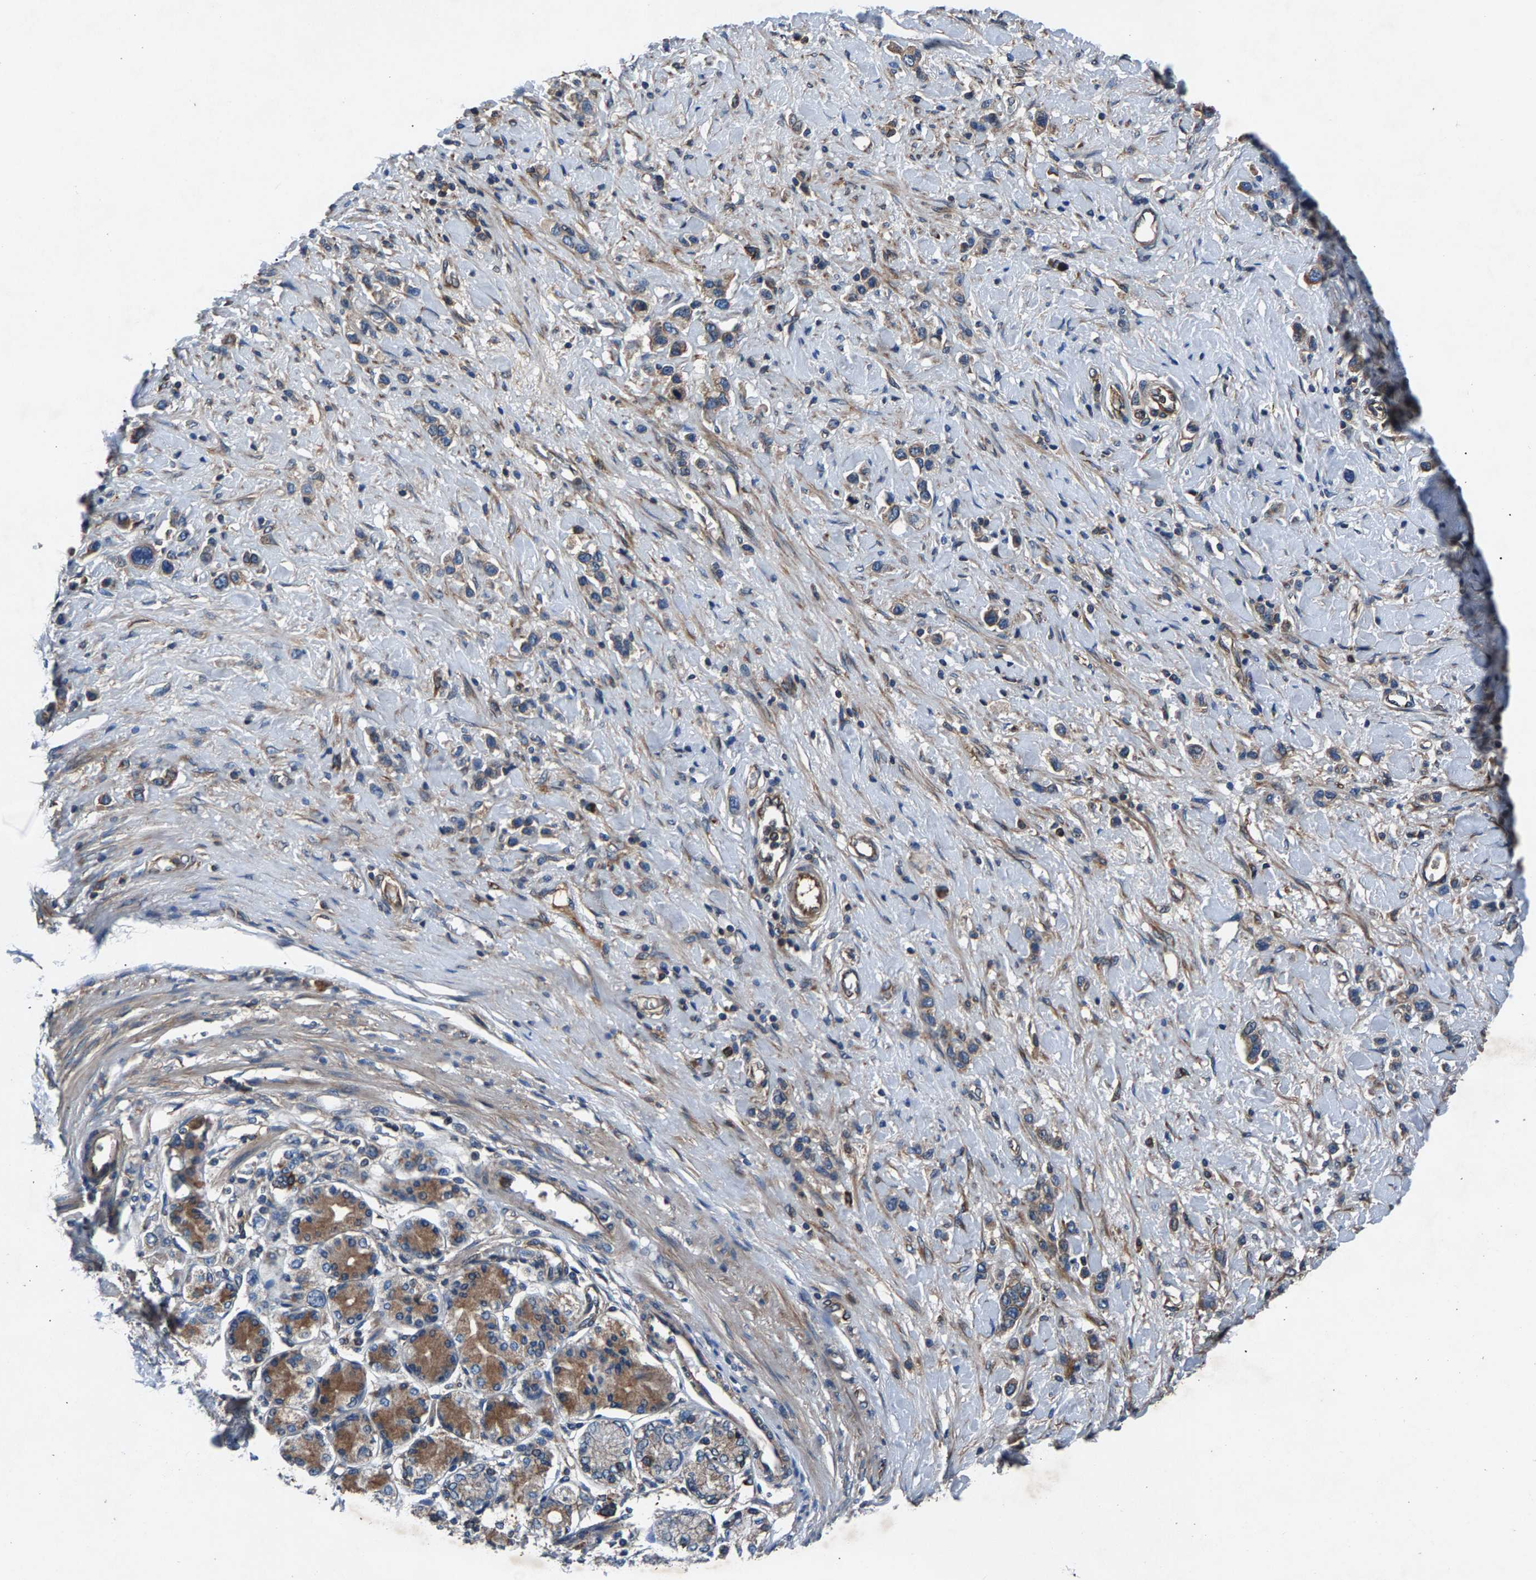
{"staining": {"intensity": "weak", "quantity": "25%-75%", "location": "cytoplasmic/membranous"}, "tissue": "stomach cancer", "cell_type": "Tumor cells", "image_type": "cancer", "snomed": [{"axis": "morphology", "description": "Adenocarcinoma, NOS"}, {"axis": "topography", "description": "Stomach"}], "caption": "Stomach cancer (adenocarcinoma) stained with DAB immunohistochemistry (IHC) shows low levels of weak cytoplasmic/membranous positivity in approximately 25%-75% of tumor cells. (brown staining indicates protein expression, while blue staining denotes nuclei).", "gene": "LPCAT1", "patient": {"sex": "female", "age": 65}}